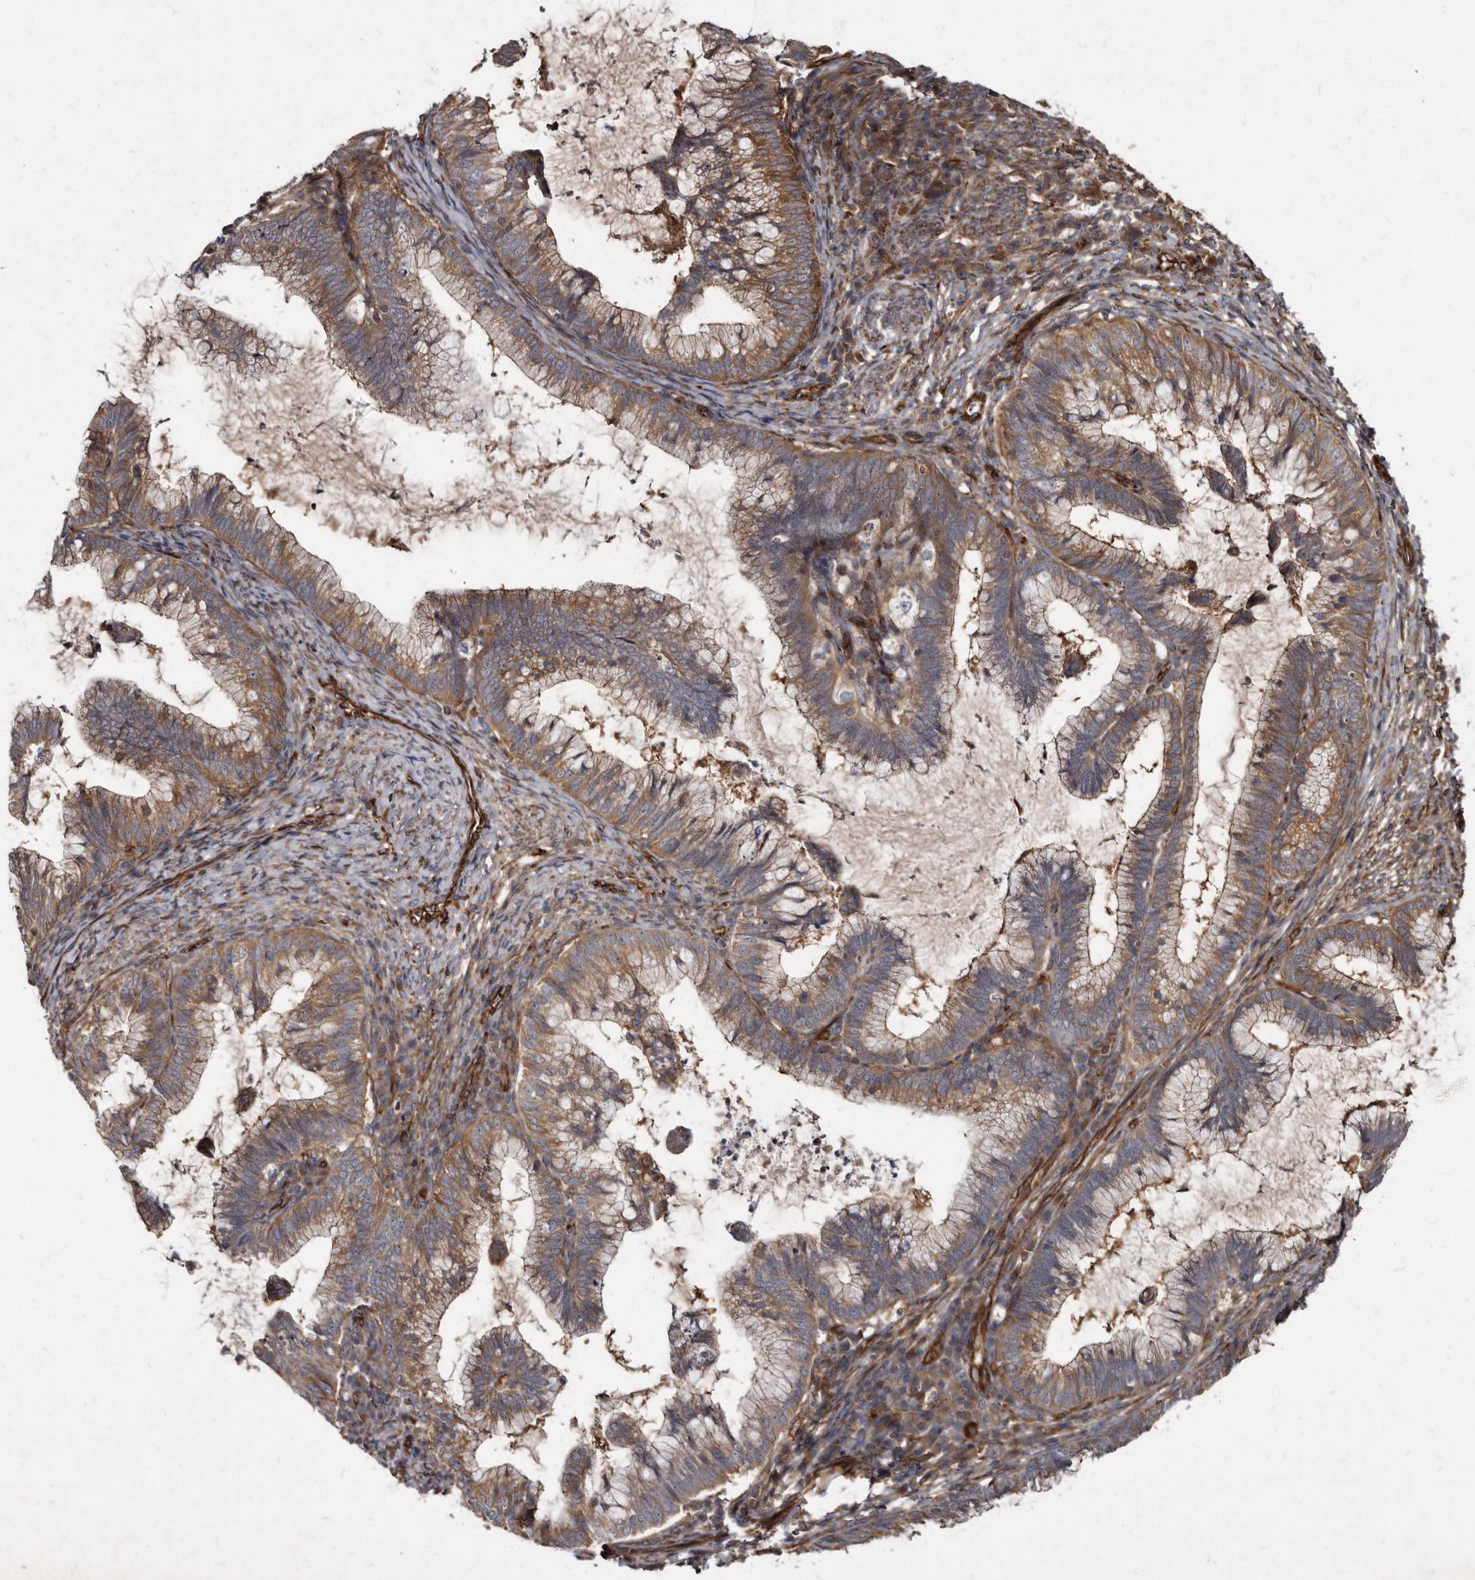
{"staining": {"intensity": "moderate", "quantity": ">75%", "location": "cytoplasmic/membranous"}, "tissue": "cervical cancer", "cell_type": "Tumor cells", "image_type": "cancer", "snomed": [{"axis": "morphology", "description": "Adenocarcinoma, NOS"}, {"axis": "topography", "description": "Cervix"}], "caption": "Approximately >75% of tumor cells in cervical cancer (adenocarcinoma) display moderate cytoplasmic/membranous protein staining as visualized by brown immunohistochemical staining.", "gene": "KCTD20", "patient": {"sex": "female", "age": 36}}